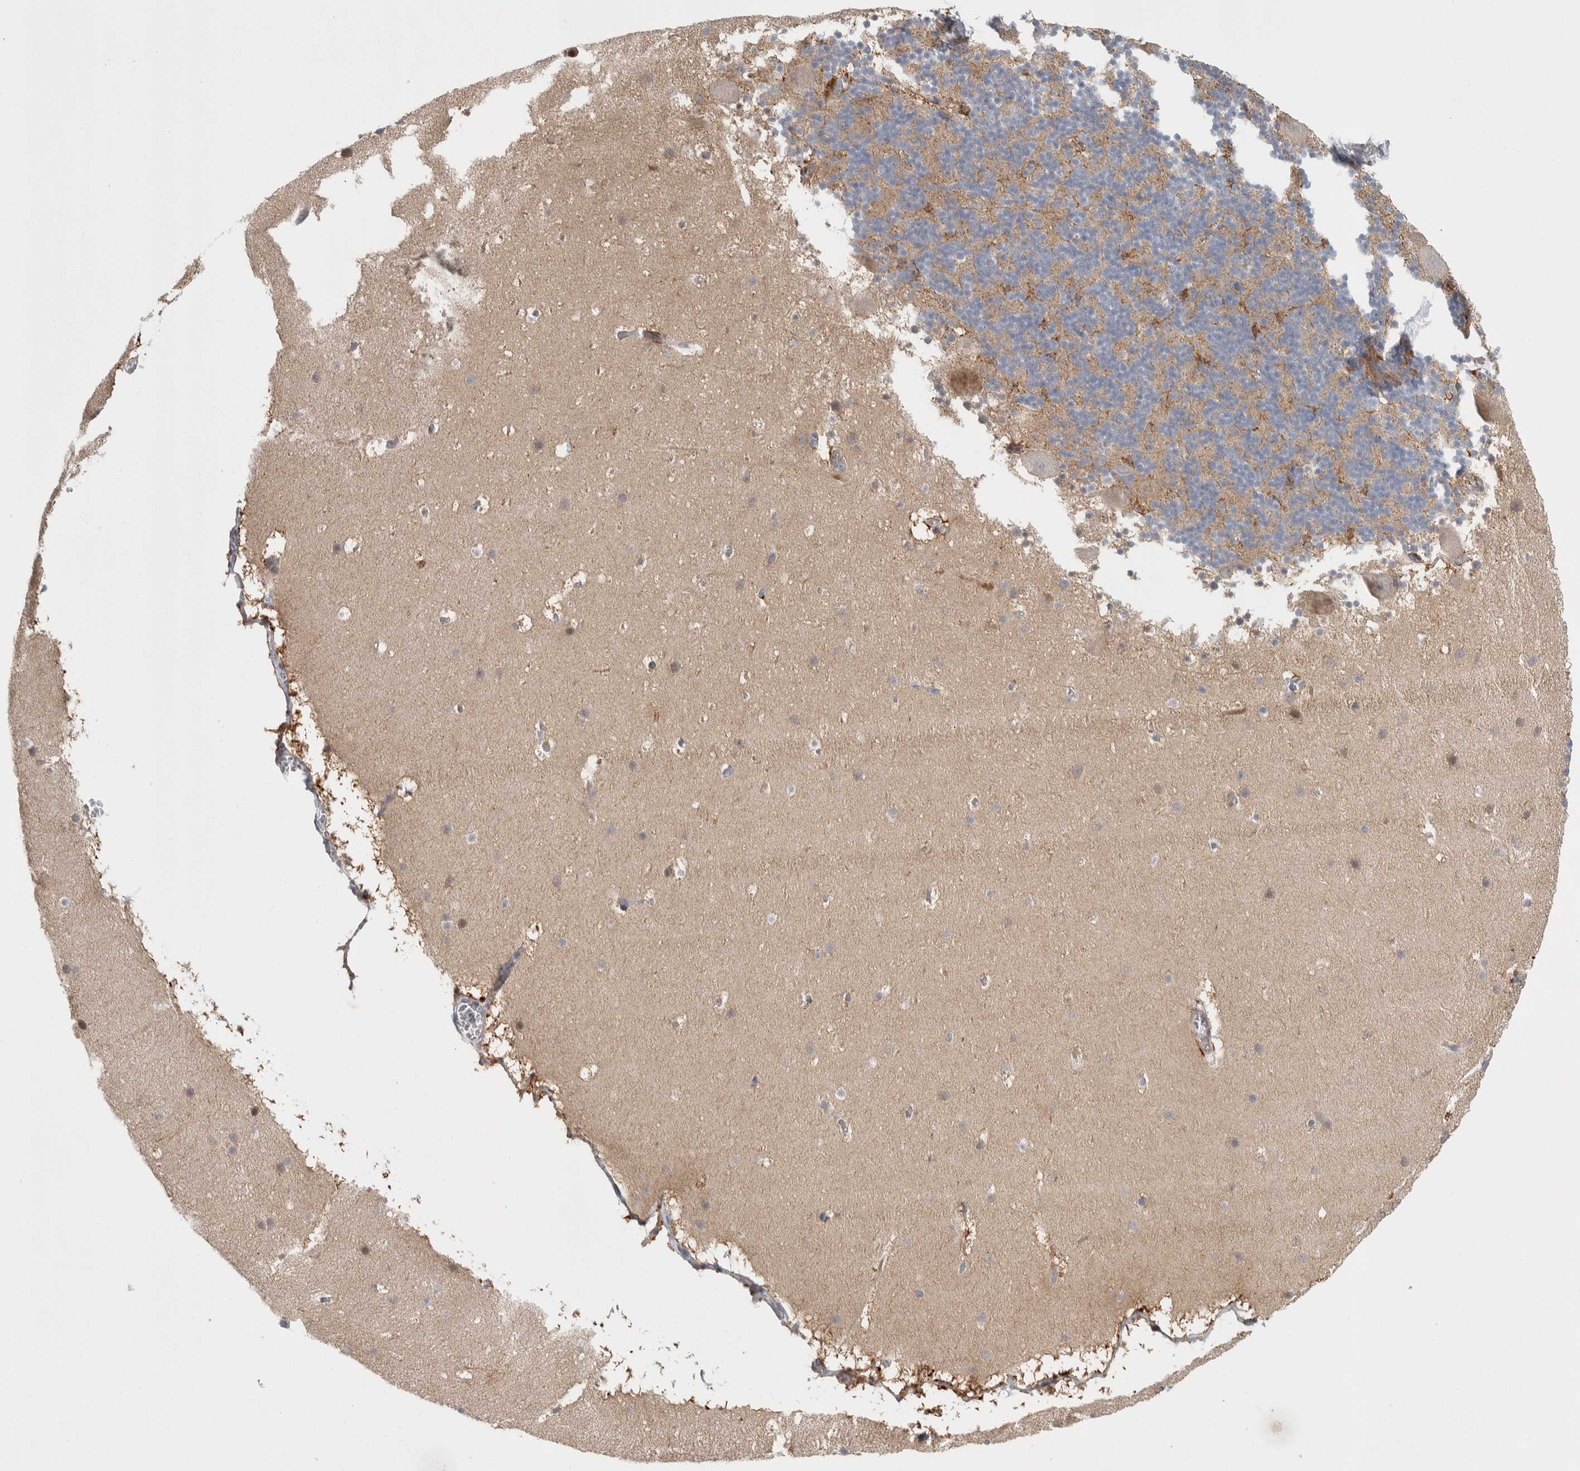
{"staining": {"intensity": "moderate", "quantity": "25%-75%", "location": "cytoplasmic/membranous"}, "tissue": "cerebellum", "cell_type": "Cells in granular layer", "image_type": "normal", "snomed": [{"axis": "morphology", "description": "Normal tissue, NOS"}, {"axis": "topography", "description": "Cerebellum"}], "caption": "Protein analysis of normal cerebellum demonstrates moderate cytoplasmic/membranous positivity in about 25%-75% of cells in granular layer.", "gene": "ZNF862", "patient": {"sex": "male", "age": 45}}